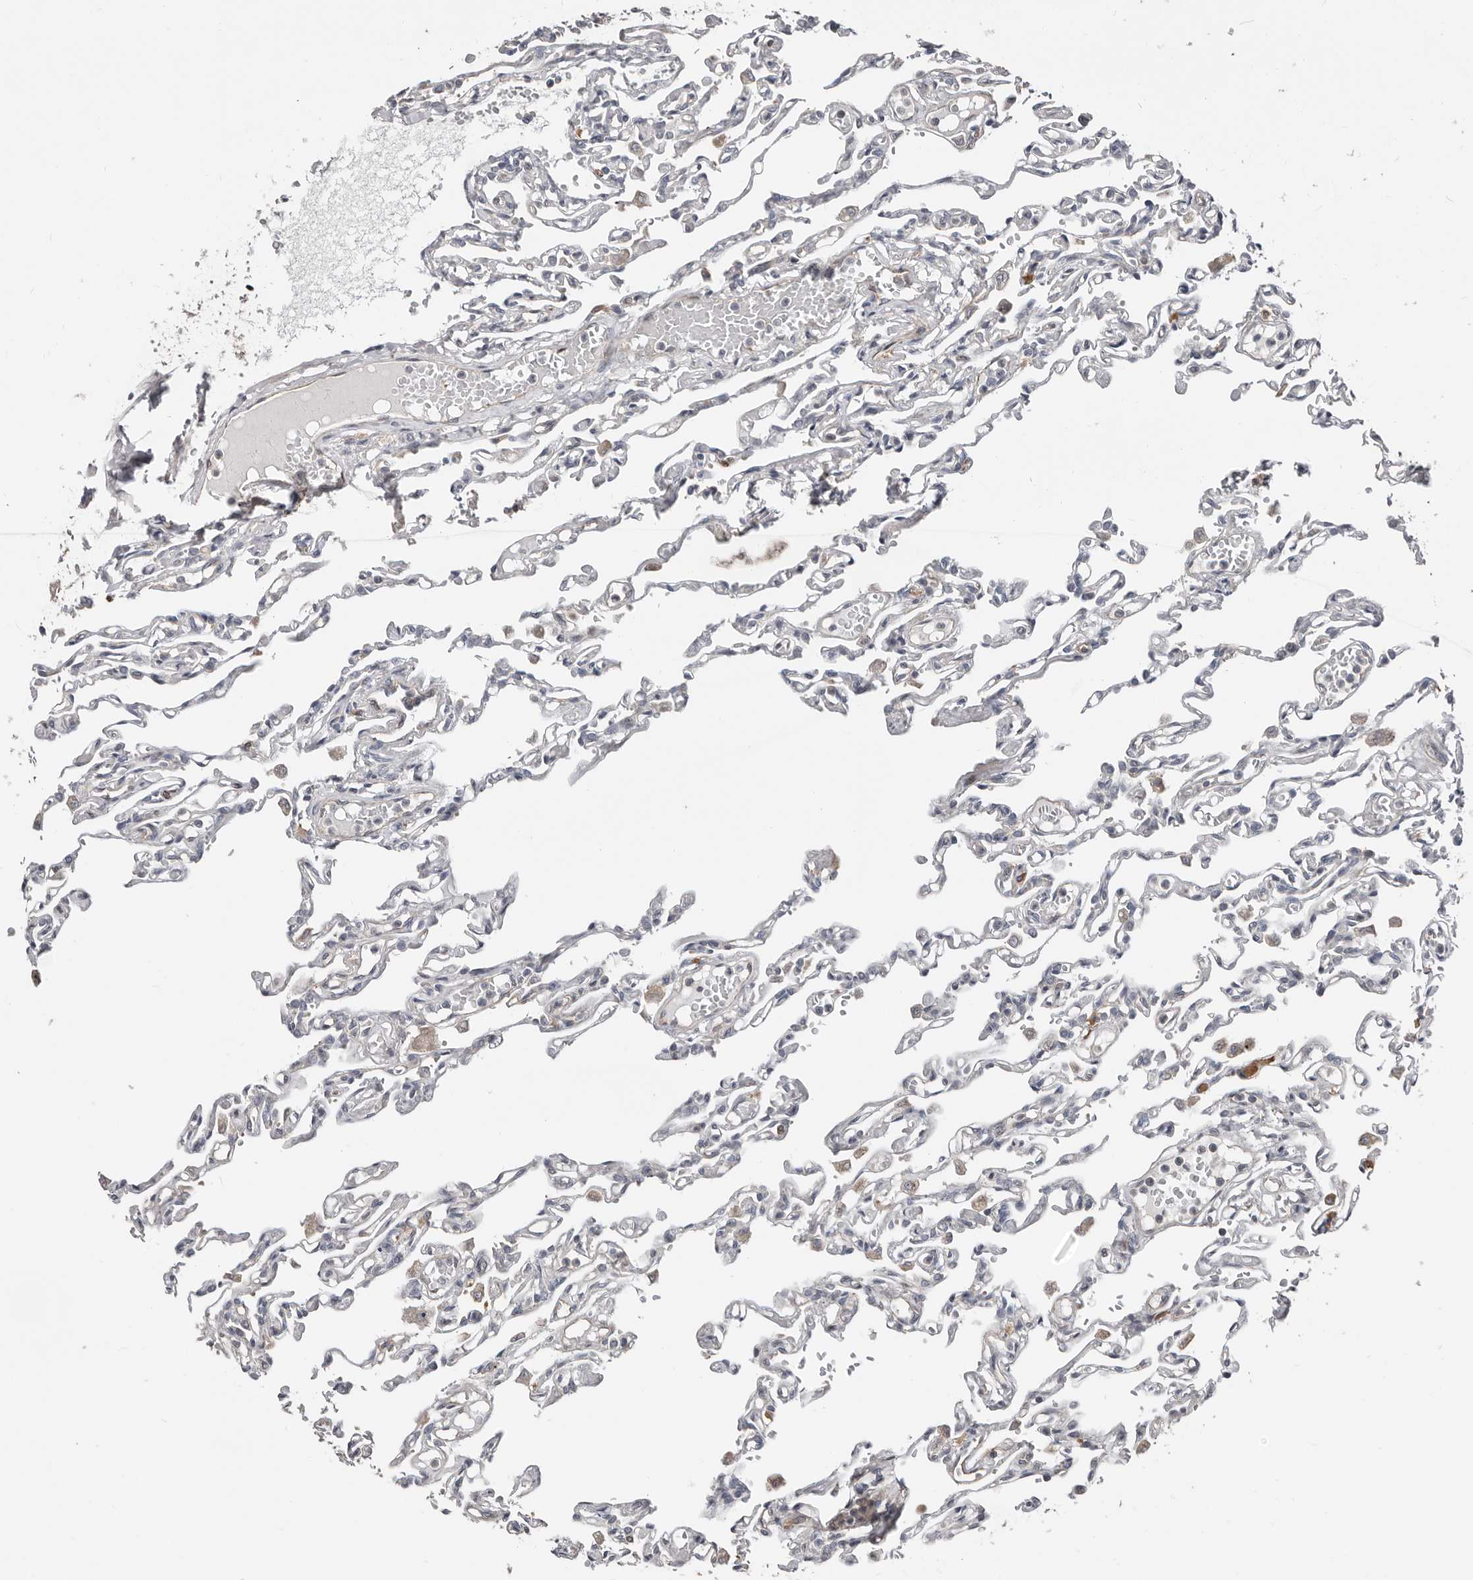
{"staining": {"intensity": "negative", "quantity": "none", "location": "none"}, "tissue": "lung", "cell_type": "Alveolar cells", "image_type": "normal", "snomed": [{"axis": "morphology", "description": "Normal tissue, NOS"}, {"axis": "topography", "description": "Lung"}], "caption": "Normal lung was stained to show a protein in brown. There is no significant staining in alveolar cells. (DAB (3,3'-diaminobenzidine) IHC visualized using brightfield microscopy, high magnification).", "gene": "SMYD4", "patient": {"sex": "male", "age": 21}}